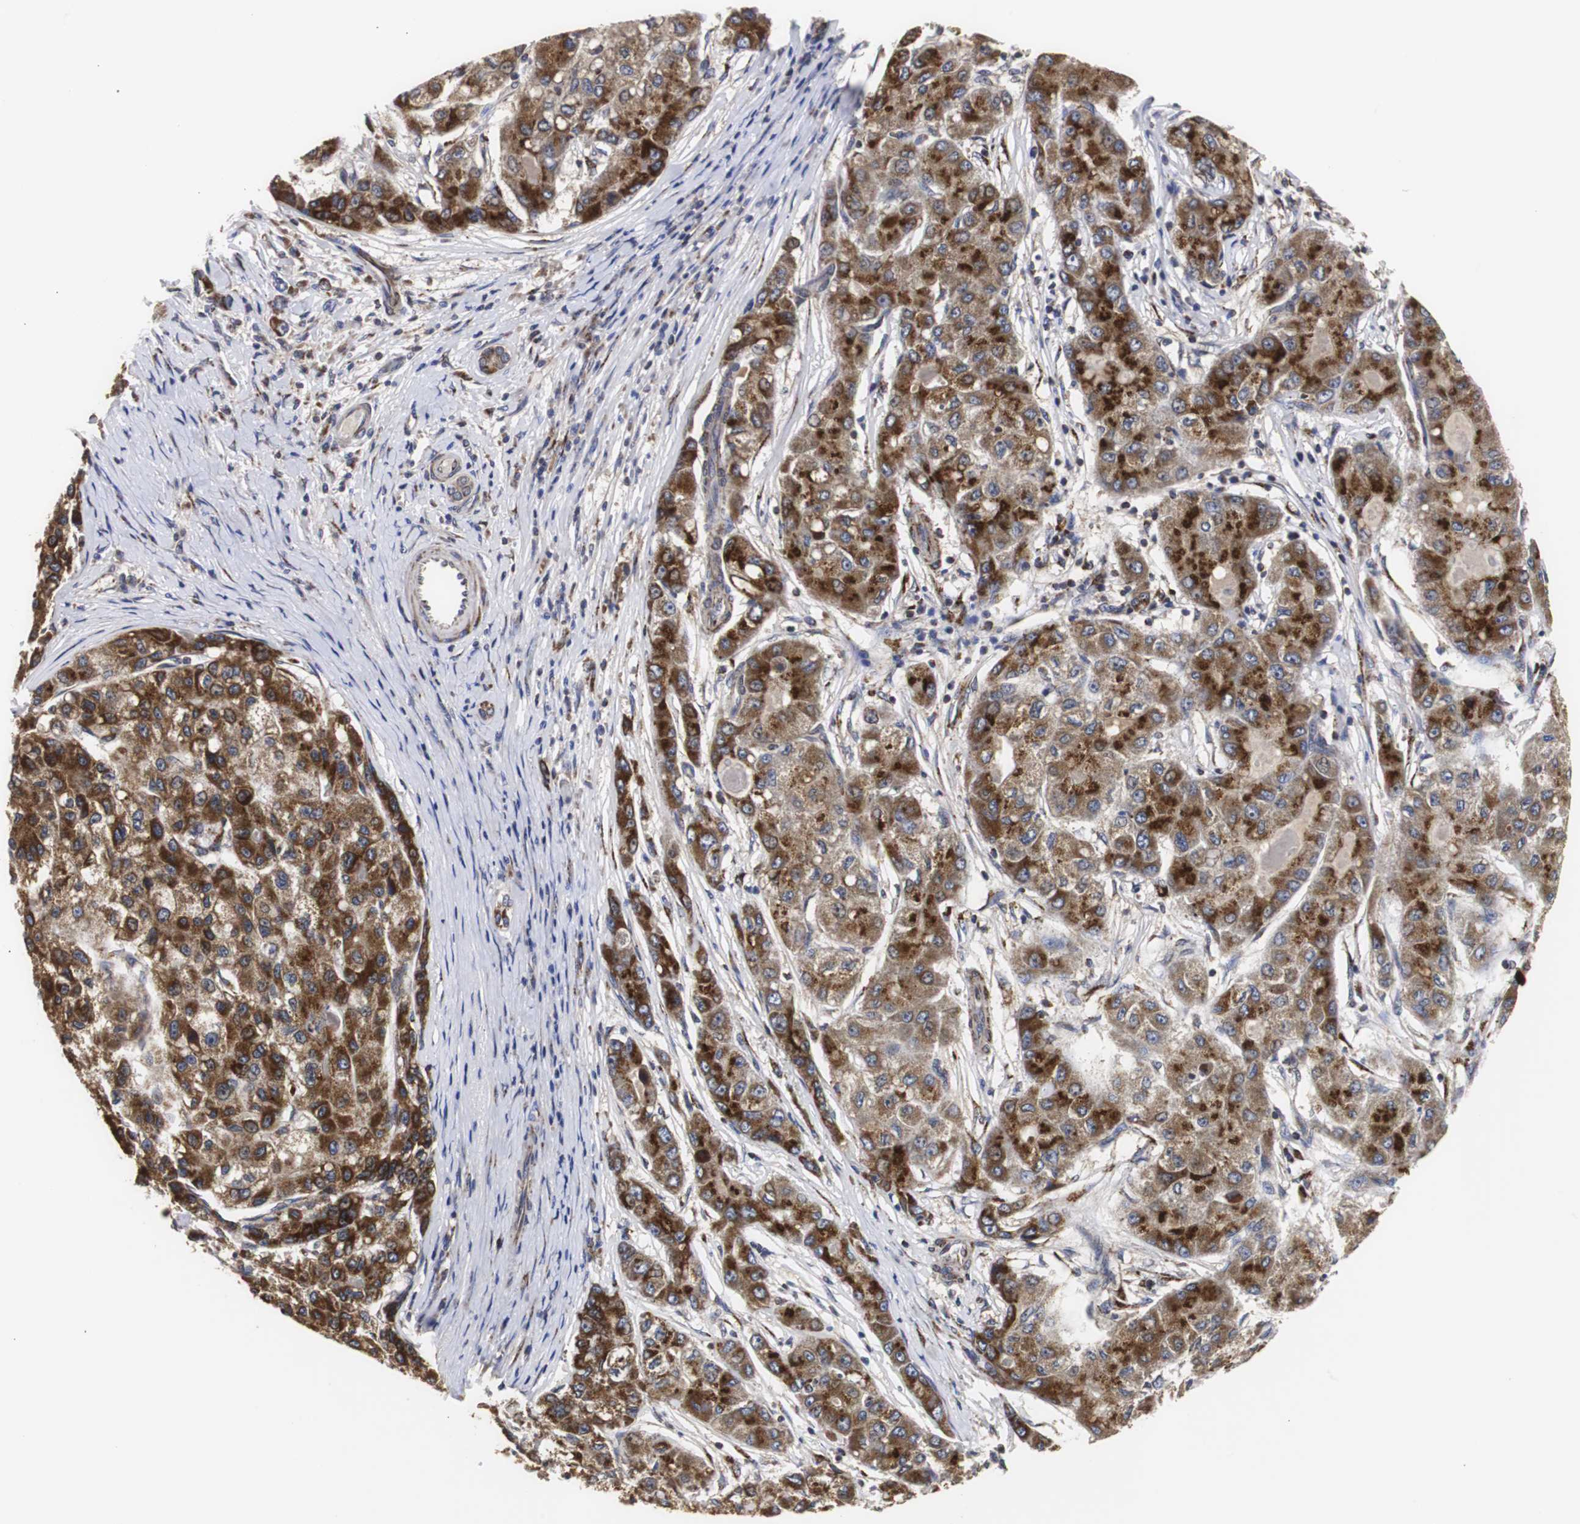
{"staining": {"intensity": "strong", "quantity": ">75%", "location": "cytoplasmic/membranous"}, "tissue": "liver cancer", "cell_type": "Tumor cells", "image_type": "cancer", "snomed": [{"axis": "morphology", "description": "Carcinoma, Hepatocellular, NOS"}, {"axis": "topography", "description": "Liver"}], "caption": "This image displays immunohistochemistry (IHC) staining of liver cancer, with high strong cytoplasmic/membranous expression in about >75% of tumor cells.", "gene": "HSD17B10", "patient": {"sex": "male", "age": 80}}